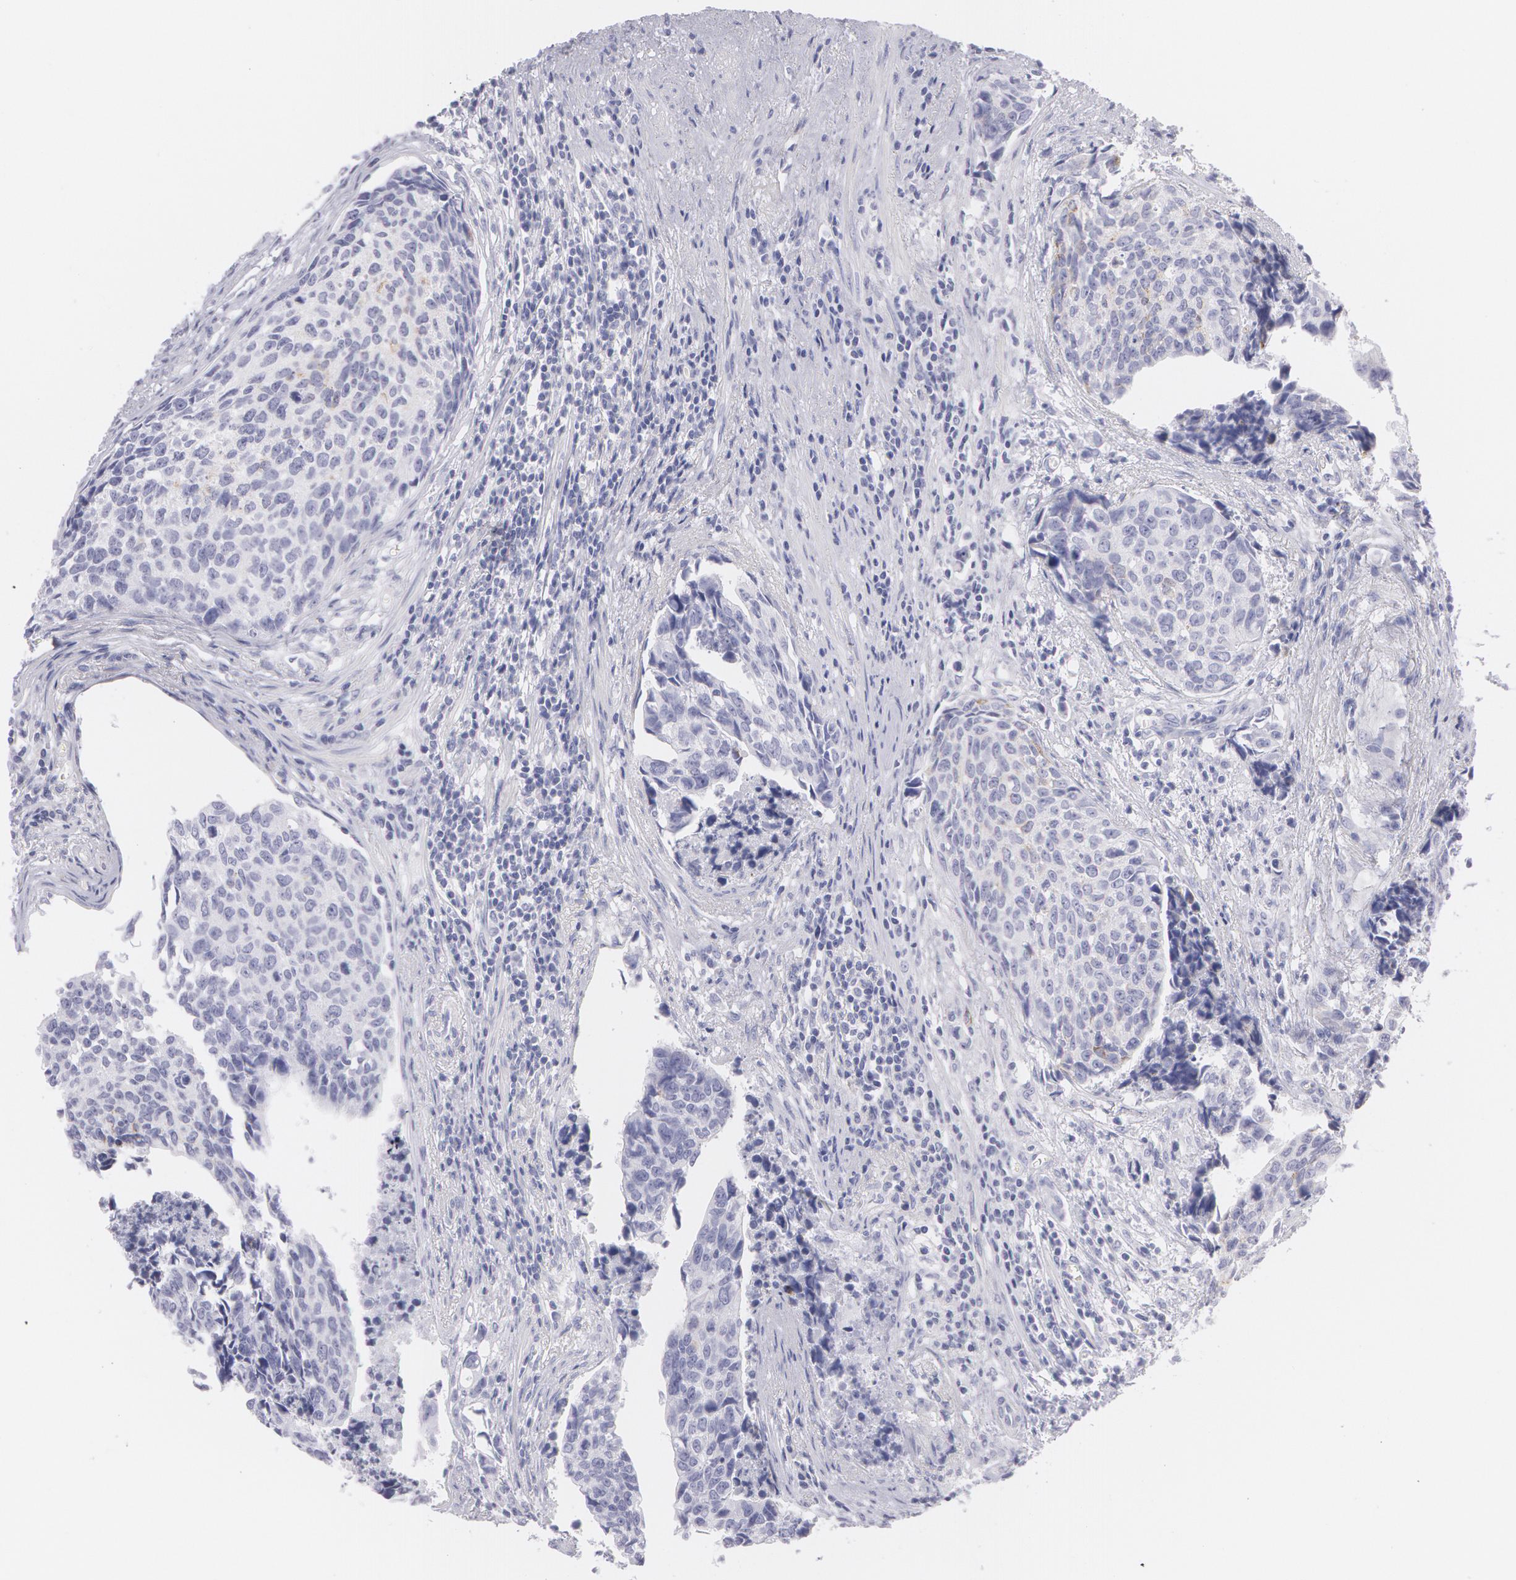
{"staining": {"intensity": "negative", "quantity": "none", "location": "none"}, "tissue": "urothelial cancer", "cell_type": "Tumor cells", "image_type": "cancer", "snomed": [{"axis": "morphology", "description": "Urothelial carcinoma, High grade"}, {"axis": "topography", "description": "Urinary bladder"}], "caption": "Urothelial cancer stained for a protein using IHC displays no staining tumor cells.", "gene": "AMACR", "patient": {"sex": "male", "age": 81}}